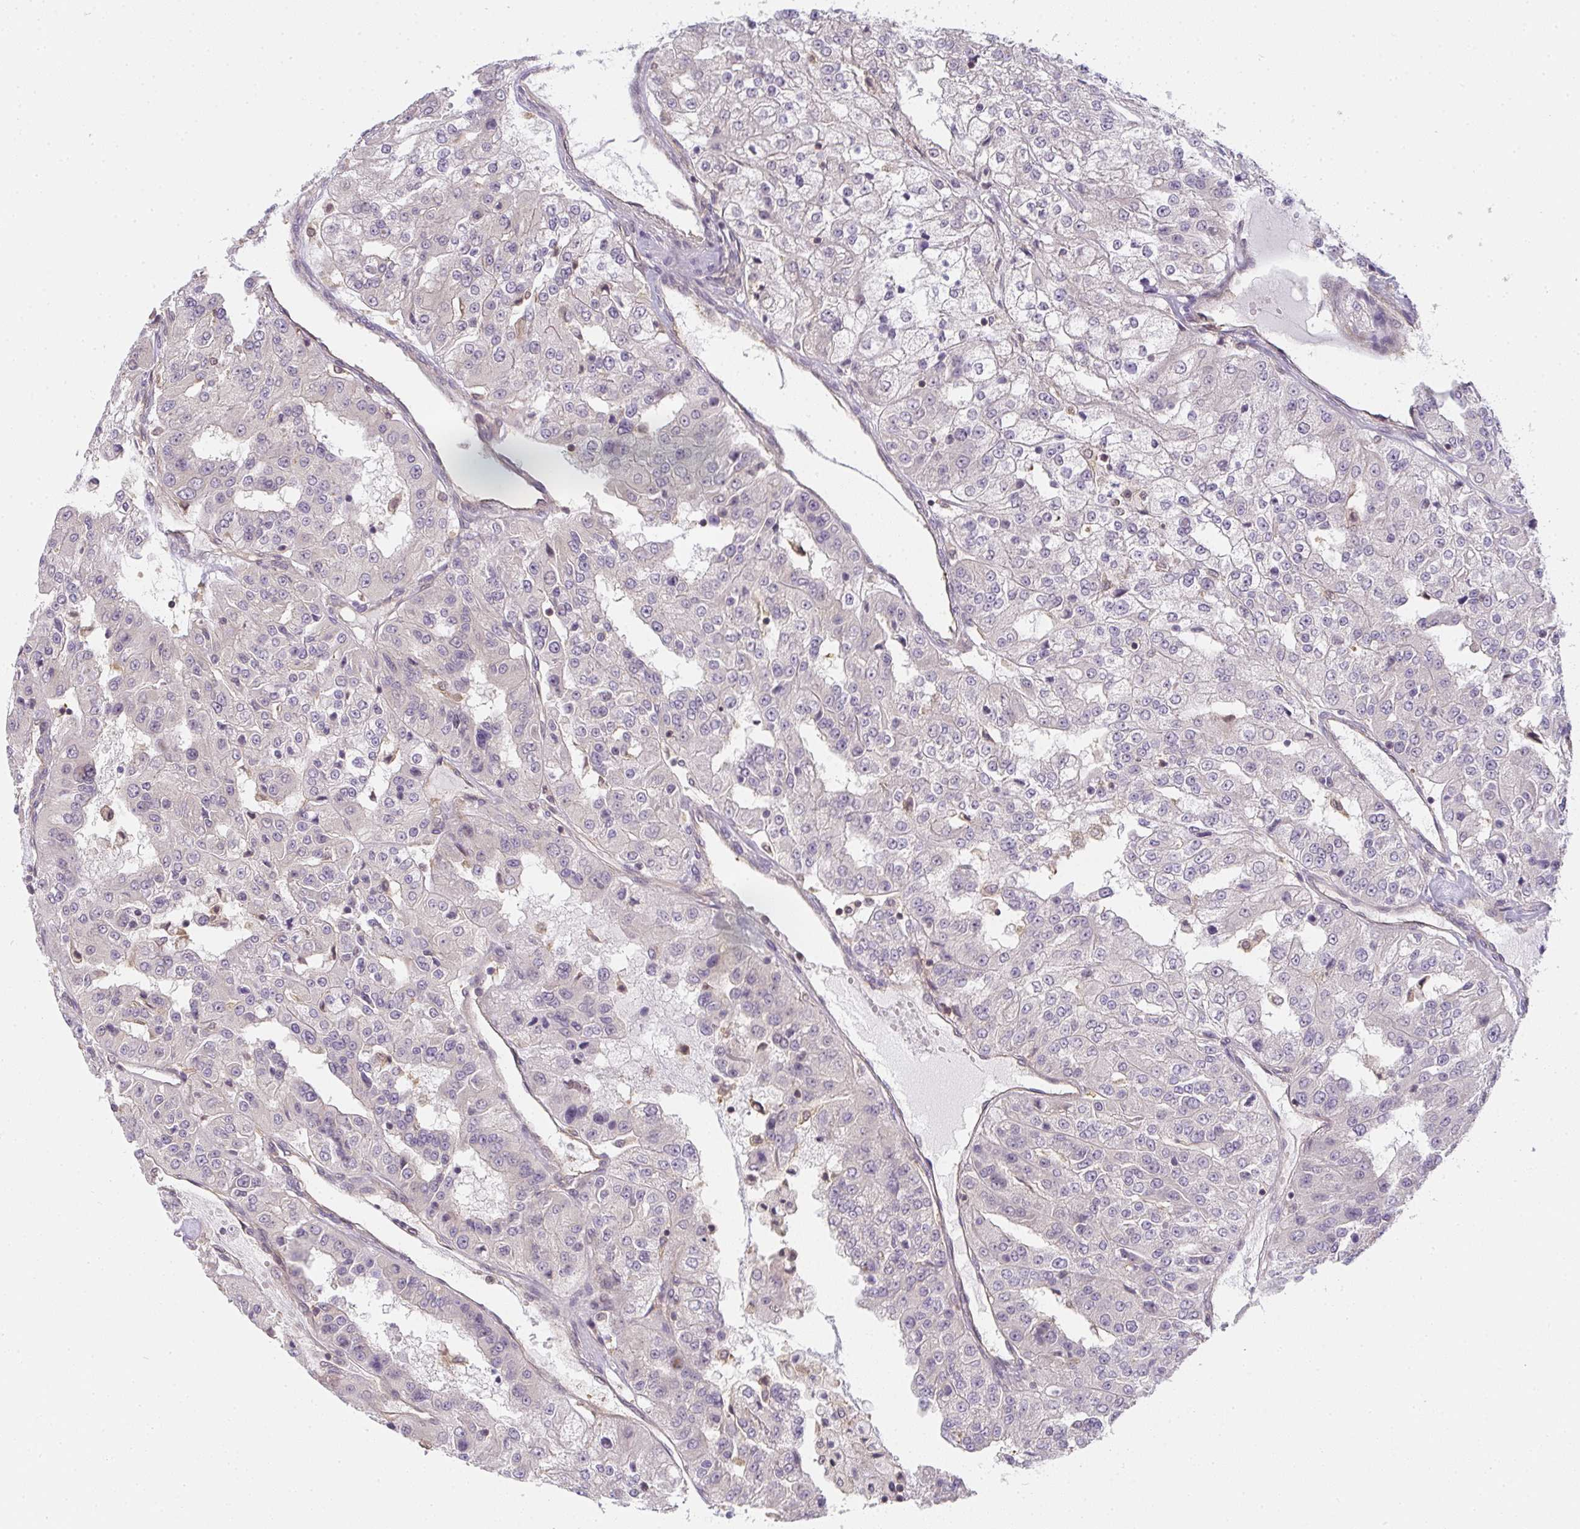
{"staining": {"intensity": "negative", "quantity": "none", "location": "none"}, "tissue": "renal cancer", "cell_type": "Tumor cells", "image_type": "cancer", "snomed": [{"axis": "morphology", "description": "Adenocarcinoma, NOS"}, {"axis": "topography", "description": "Kidney"}], "caption": "This is a photomicrograph of immunohistochemistry (IHC) staining of renal cancer (adenocarcinoma), which shows no positivity in tumor cells.", "gene": "GSDMB", "patient": {"sex": "female", "age": 63}}